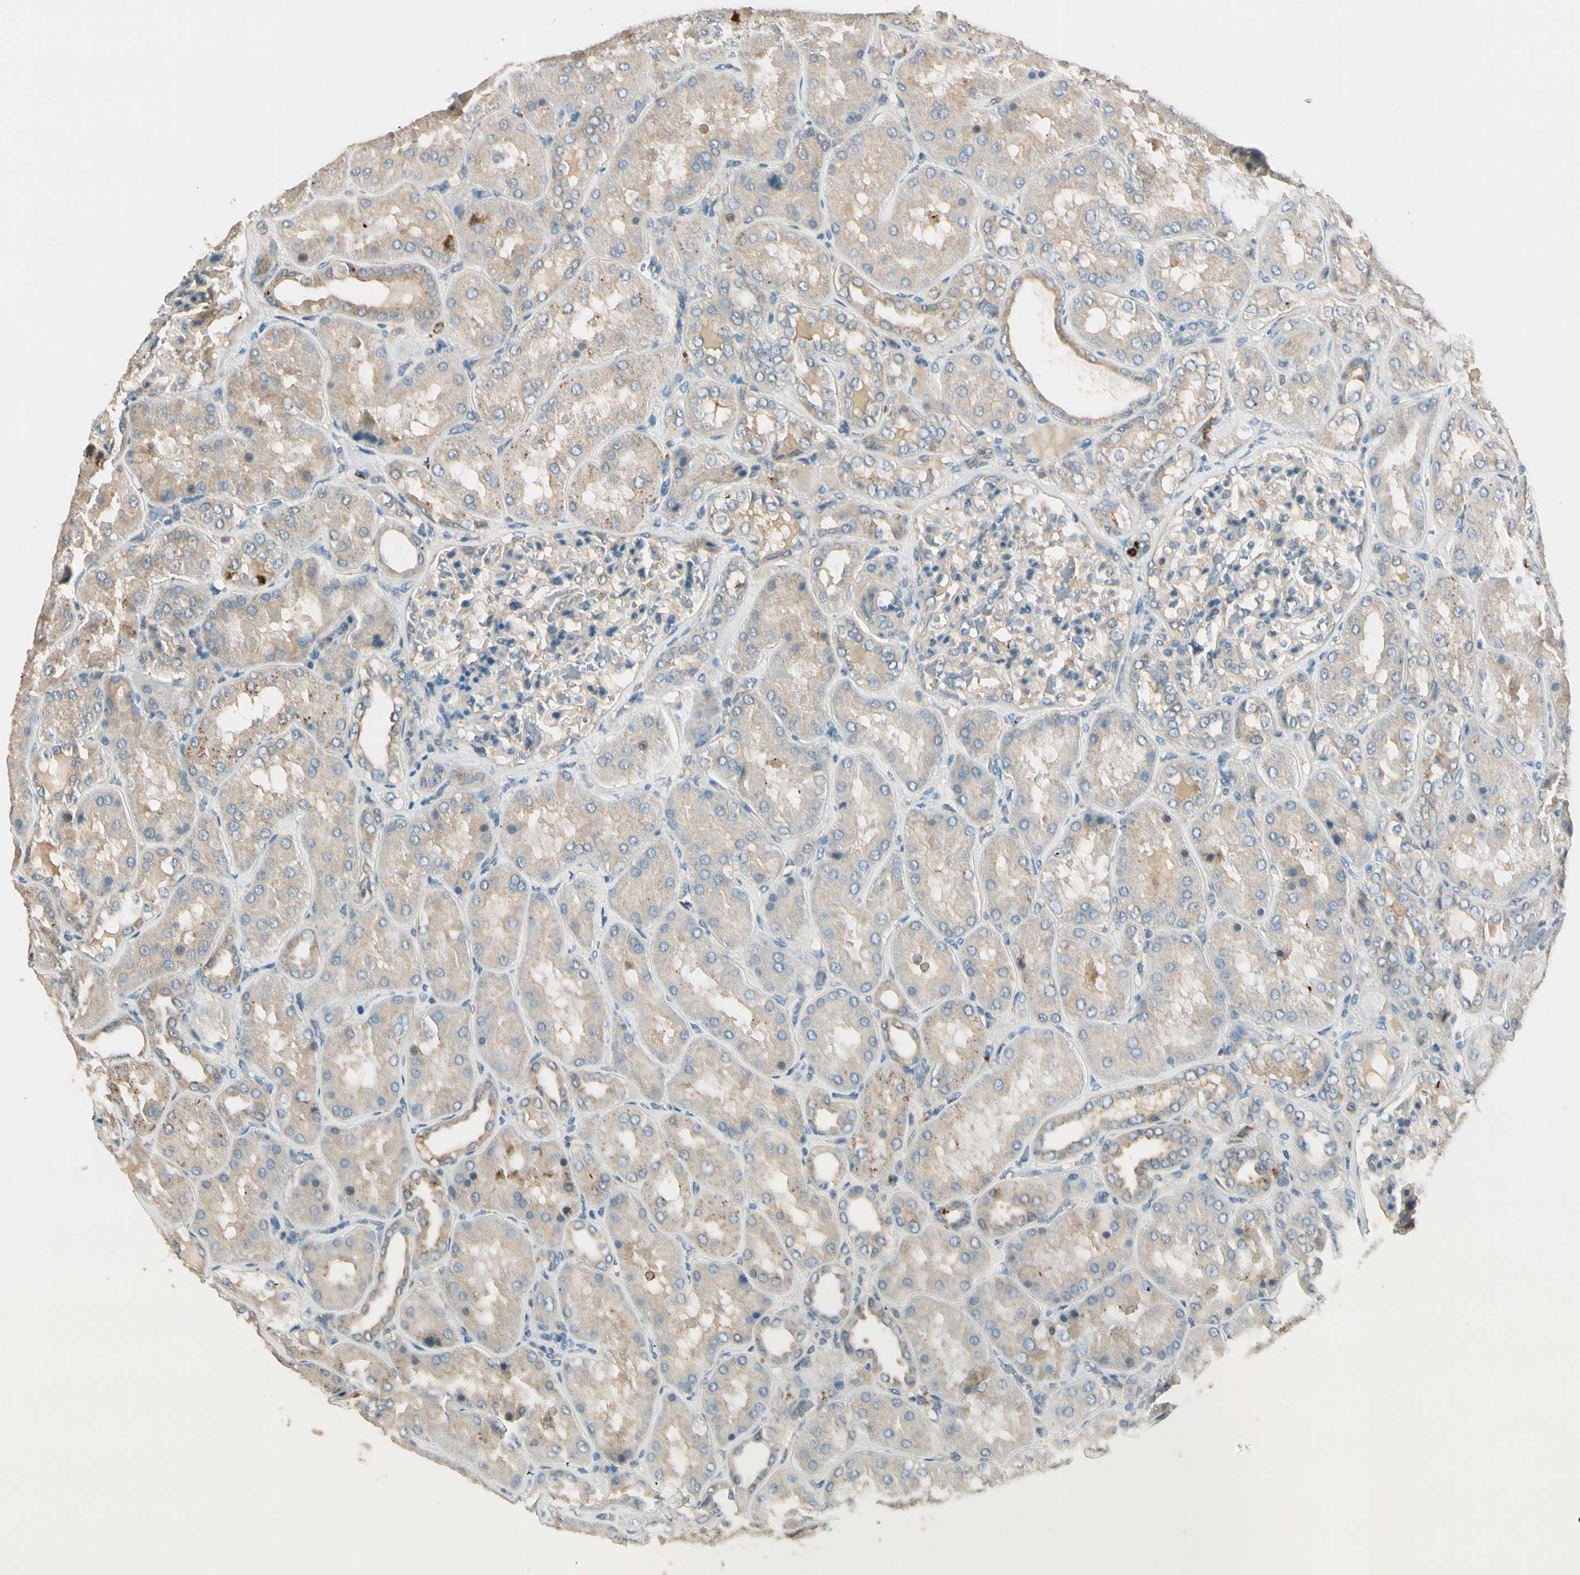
{"staining": {"intensity": "weak", "quantity": "25%-75%", "location": "cytoplasmic/membranous"}, "tissue": "kidney", "cell_type": "Cells in glomeruli", "image_type": "normal", "snomed": [{"axis": "morphology", "description": "Normal tissue, NOS"}, {"axis": "topography", "description": "Kidney"}], "caption": "A brown stain shows weak cytoplasmic/membranous expression of a protein in cells in glomeruli of benign human kidney. (DAB (3,3'-diaminobenzidine) IHC, brown staining for protein, blue staining for nuclei).", "gene": "PLXNA1", "patient": {"sex": "female", "age": 56}}